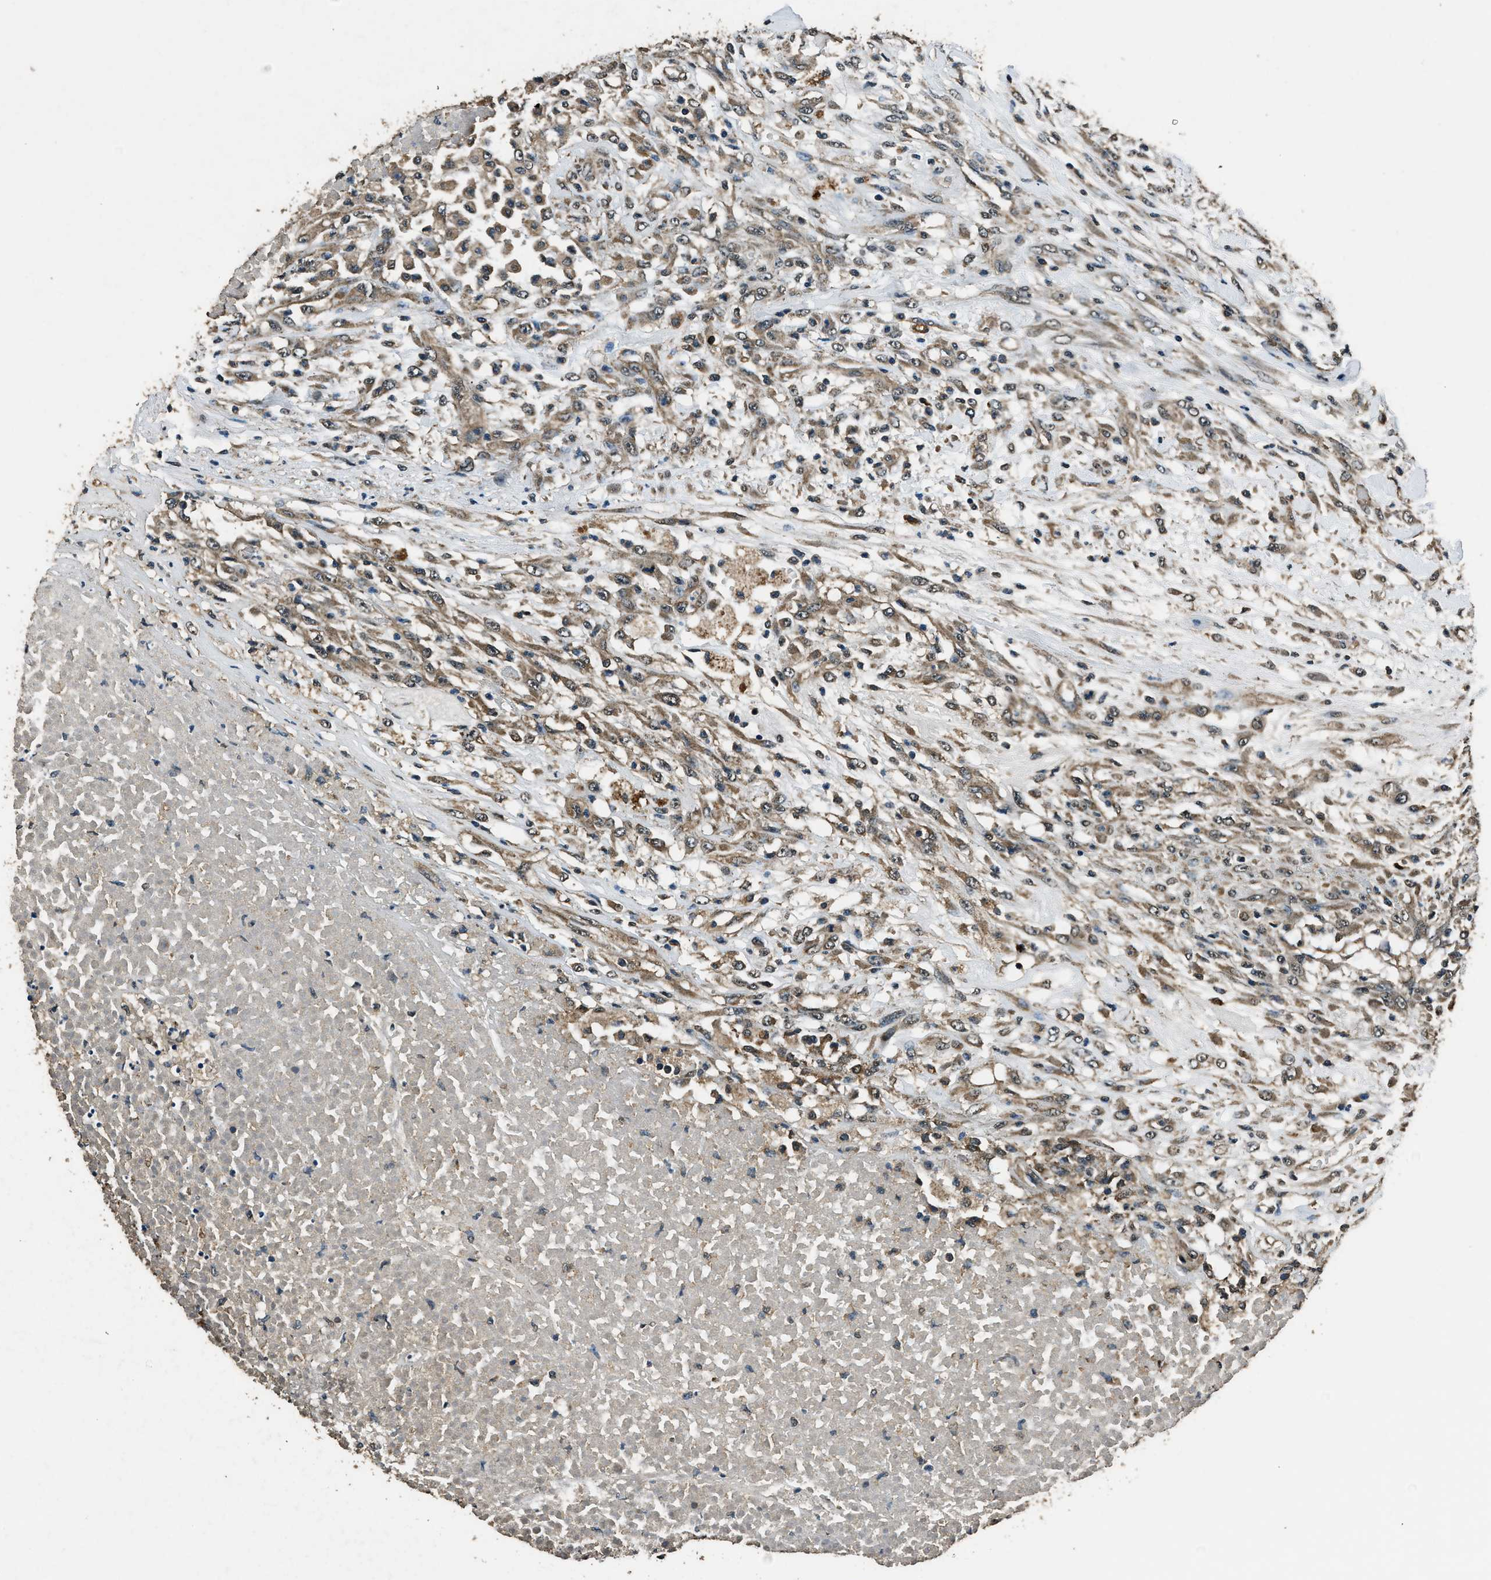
{"staining": {"intensity": "weak", "quantity": ">75%", "location": "cytoplasmic/membranous"}, "tissue": "testis cancer", "cell_type": "Tumor cells", "image_type": "cancer", "snomed": [{"axis": "morphology", "description": "Seminoma, NOS"}, {"axis": "topography", "description": "Testis"}], "caption": "A brown stain labels weak cytoplasmic/membranous staining of a protein in human testis cancer (seminoma) tumor cells. The protein is shown in brown color, while the nuclei are stained blue.", "gene": "SALL3", "patient": {"sex": "male", "age": 59}}